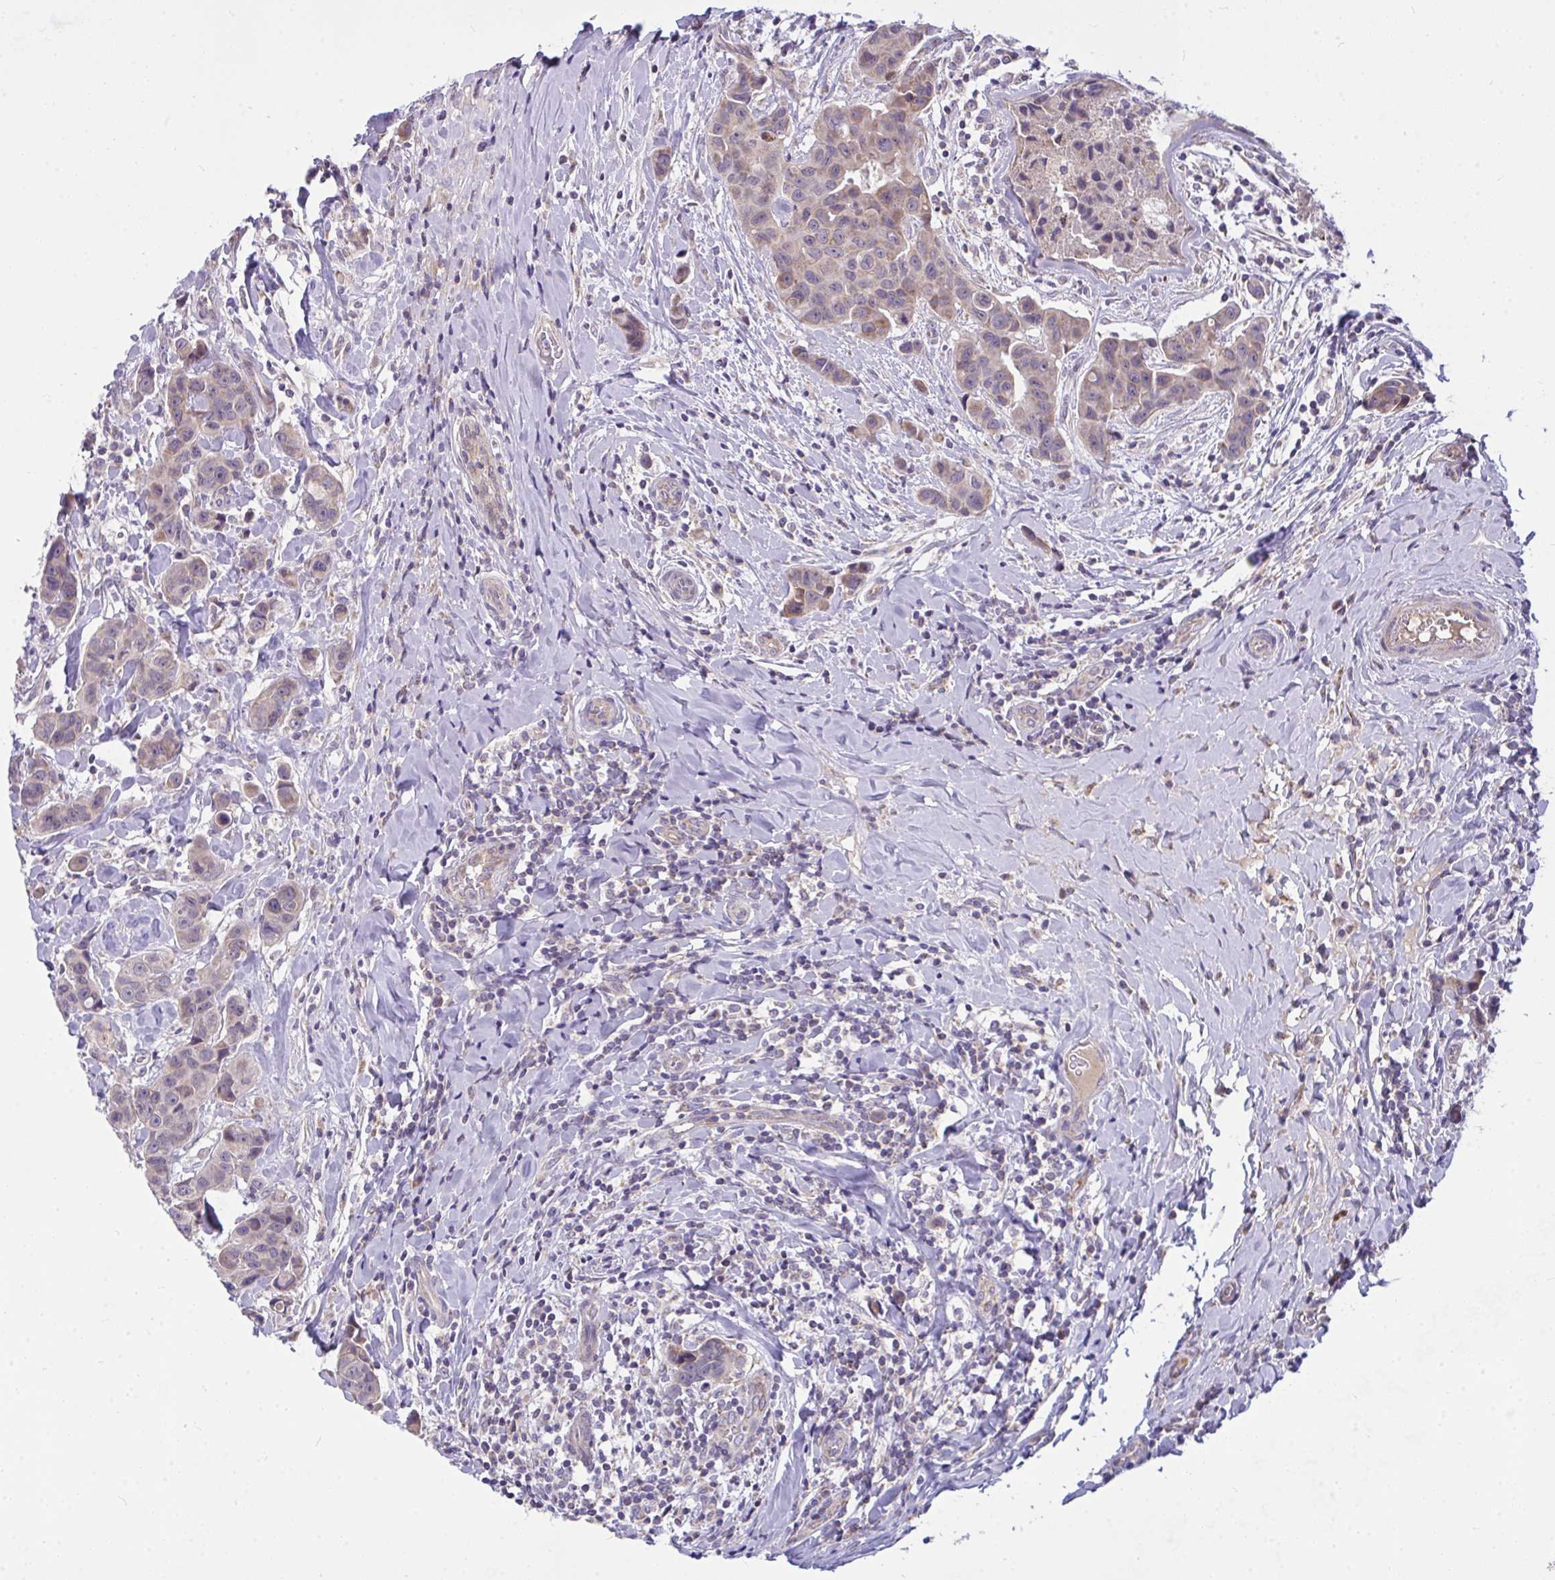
{"staining": {"intensity": "weak", "quantity": ">75%", "location": "cytoplasmic/membranous"}, "tissue": "breast cancer", "cell_type": "Tumor cells", "image_type": "cancer", "snomed": [{"axis": "morphology", "description": "Duct carcinoma"}, {"axis": "topography", "description": "Breast"}], "caption": "There is low levels of weak cytoplasmic/membranous positivity in tumor cells of intraductal carcinoma (breast), as demonstrated by immunohistochemical staining (brown color).", "gene": "CEP63", "patient": {"sex": "female", "age": 24}}